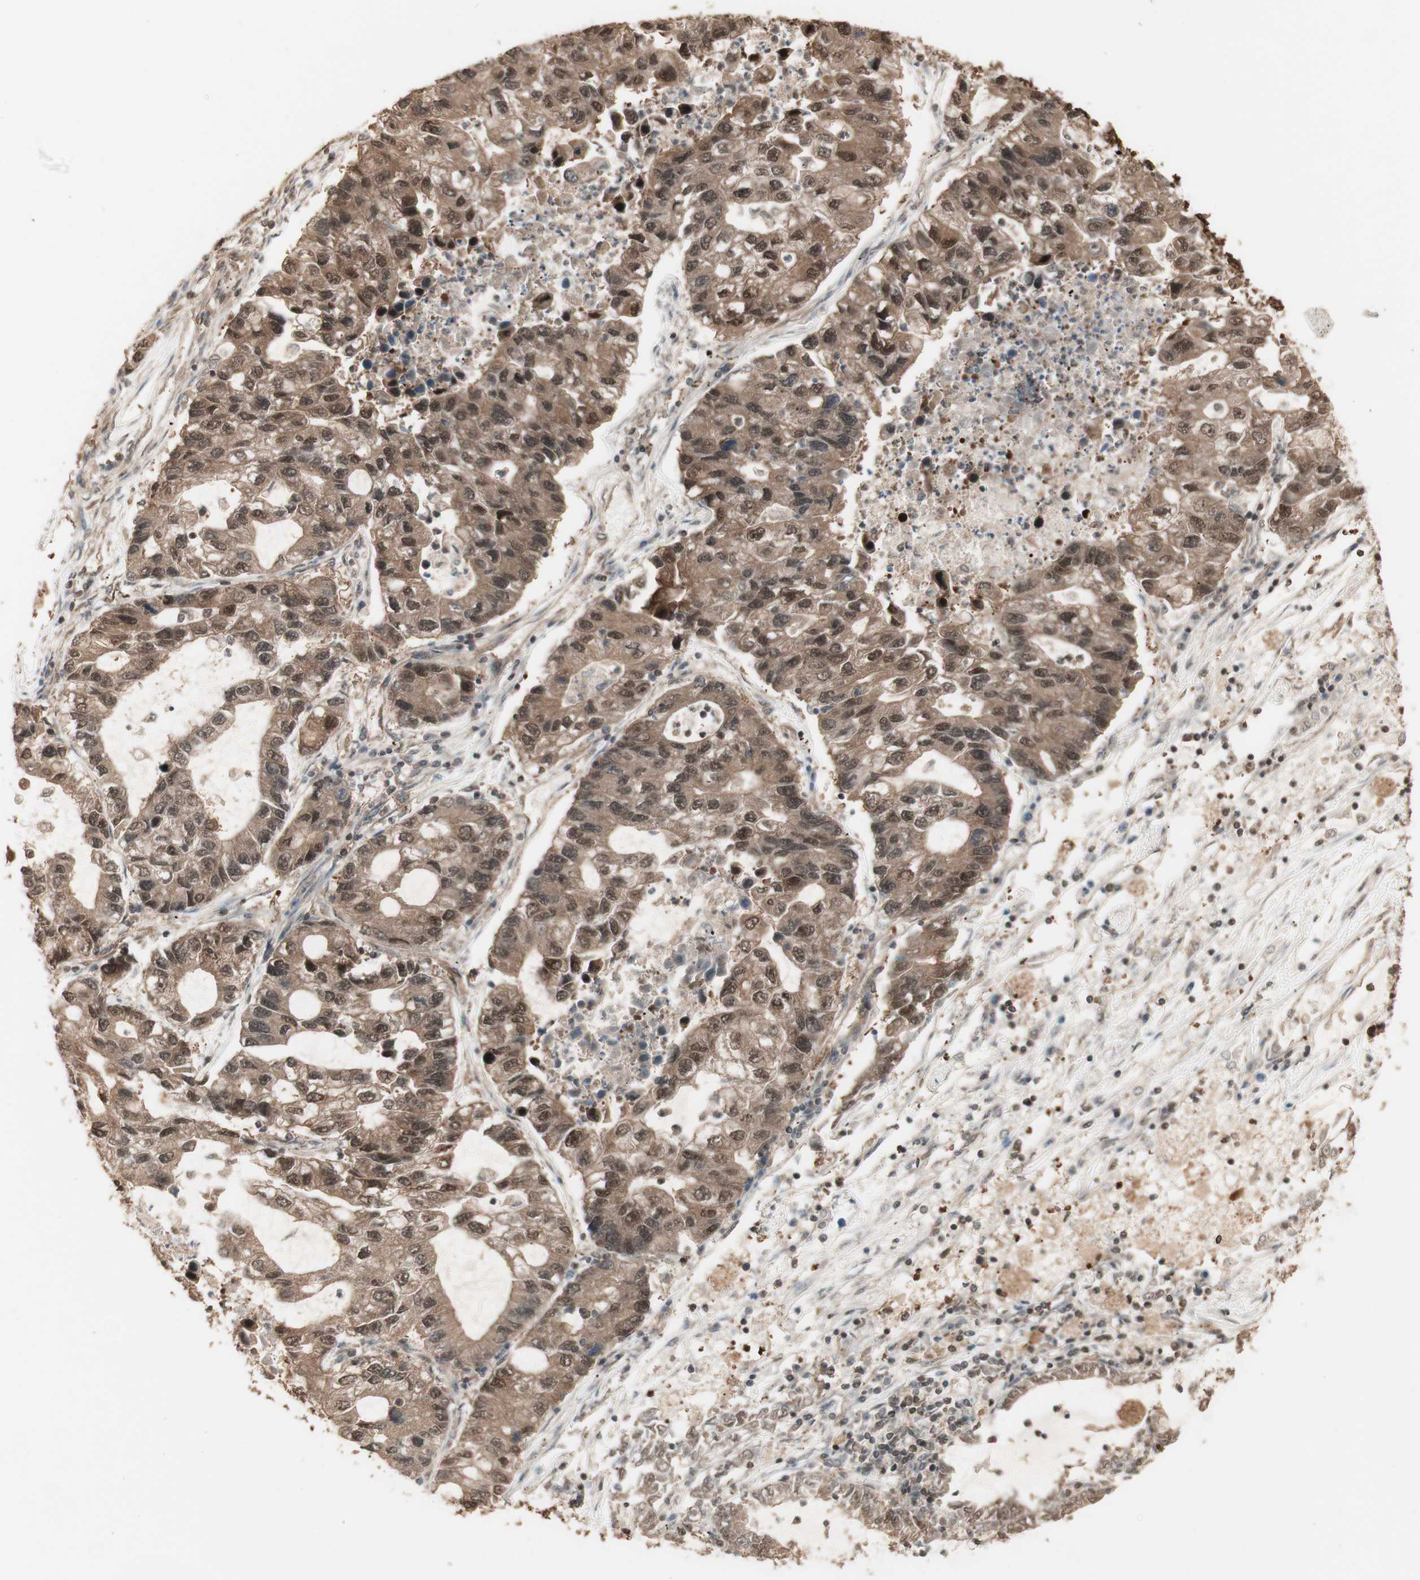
{"staining": {"intensity": "moderate", "quantity": ">75%", "location": "cytoplasmic/membranous,nuclear"}, "tissue": "lung cancer", "cell_type": "Tumor cells", "image_type": "cancer", "snomed": [{"axis": "morphology", "description": "Adenocarcinoma, NOS"}, {"axis": "topography", "description": "Lung"}], "caption": "There is medium levels of moderate cytoplasmic/membranous and nuclear staining in tumor cells of adenocarcinoma (lung), as demonstrated by immunohistochemical staining (brown color).", "gene": "YWHAB", "patient": {"sex": "female", "age": 51}}